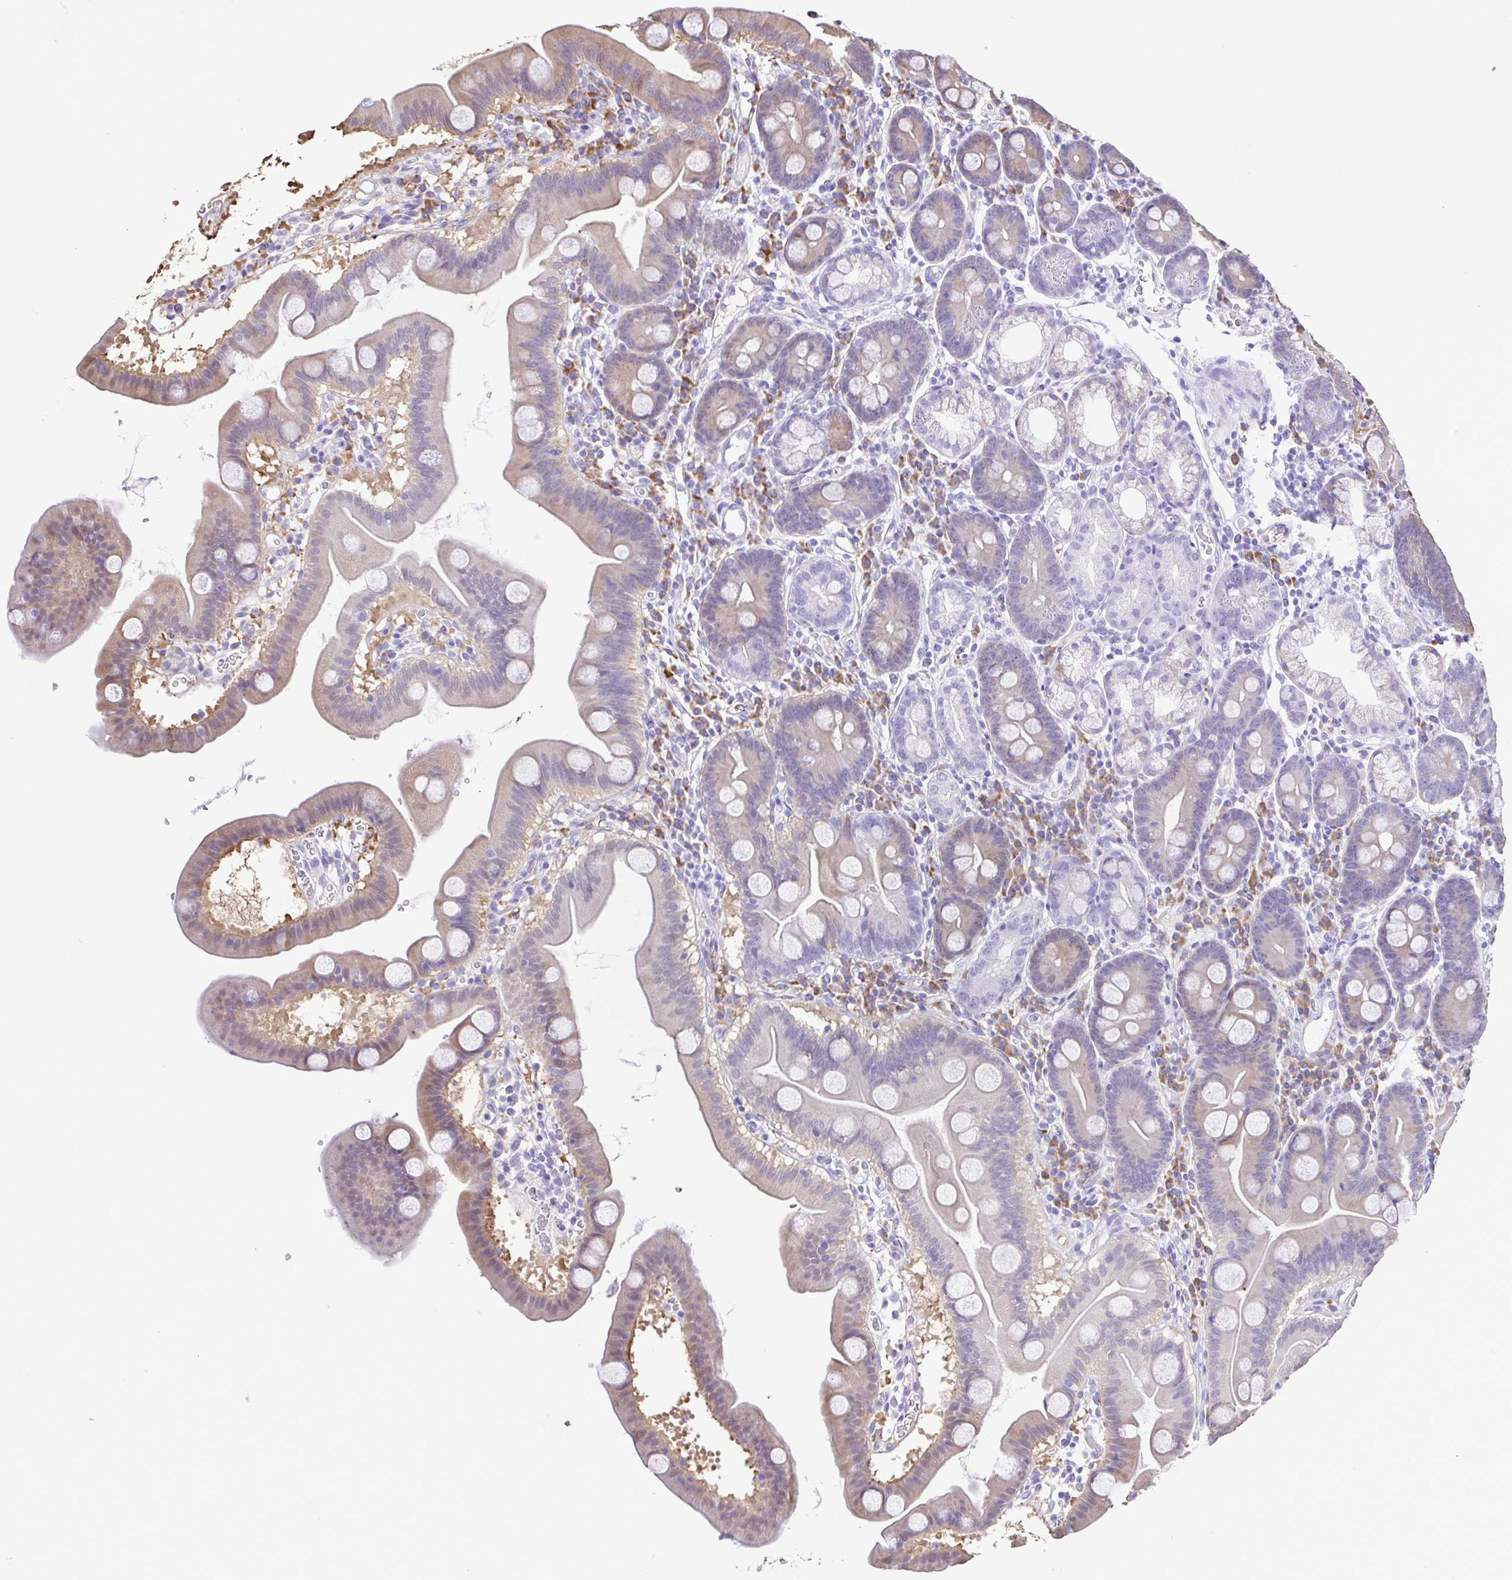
{"staining": {"intensity": "weak", "quantity": "<25%", "location": "cytoplasmic/membranous"}, "tissue": "duodenum", "cell_type": "Glandular cells", "image_type": "normal", "snomed": [{"axis": "morphology", "description": "Normal tissue, NOS"}, {"axis": "topography", "description": "Duodenum"}], "caption": "A high-resolution histopathology image shows immunohistochemistry (IHC) staining of normal duodenum, which exhibits no significant positivity in glandular cells.", "gene": "GPR17", "patient": {"sex": "male", "age": 59}}